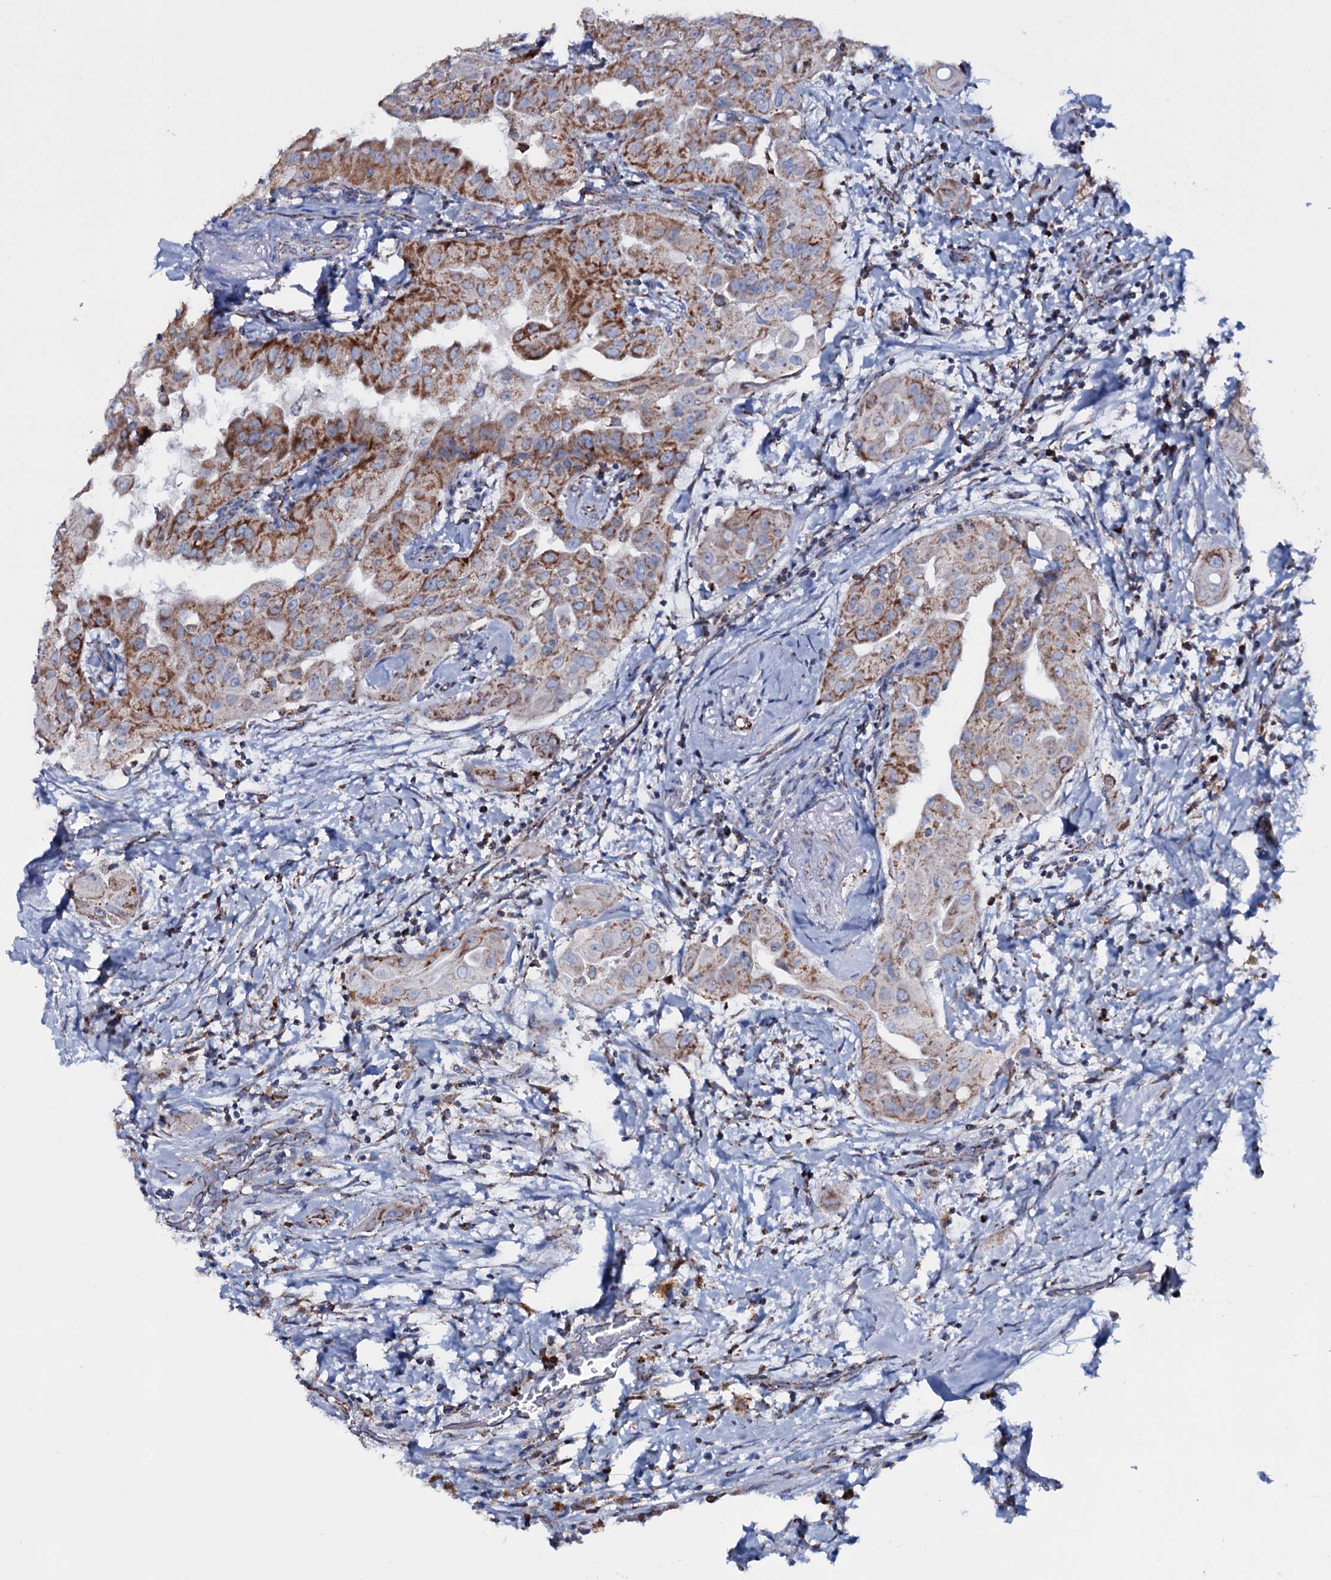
{"staining": {"intensity": "moderate", "quantity": ">75%", "location": "cytoplasmic/membranous"}, "tissue": "thyroid cancer", "cell_type": "Tumor cells", "image_type": "cancer", "snomed": [{"axis": "morphology", "description": "Papillary adenocarcinoma, NOS"}, {"axis": "topography", "description": "Thyroid gland"}], "caption": "Tumor cells demonstrate medium levels of moderate cytoplasmic/membranous positivity in about >75% of cells in papillary adenocarcinoma (thyroid).", "gene": "MRPS35", "patient": {"sex": "female", "age": 59}}